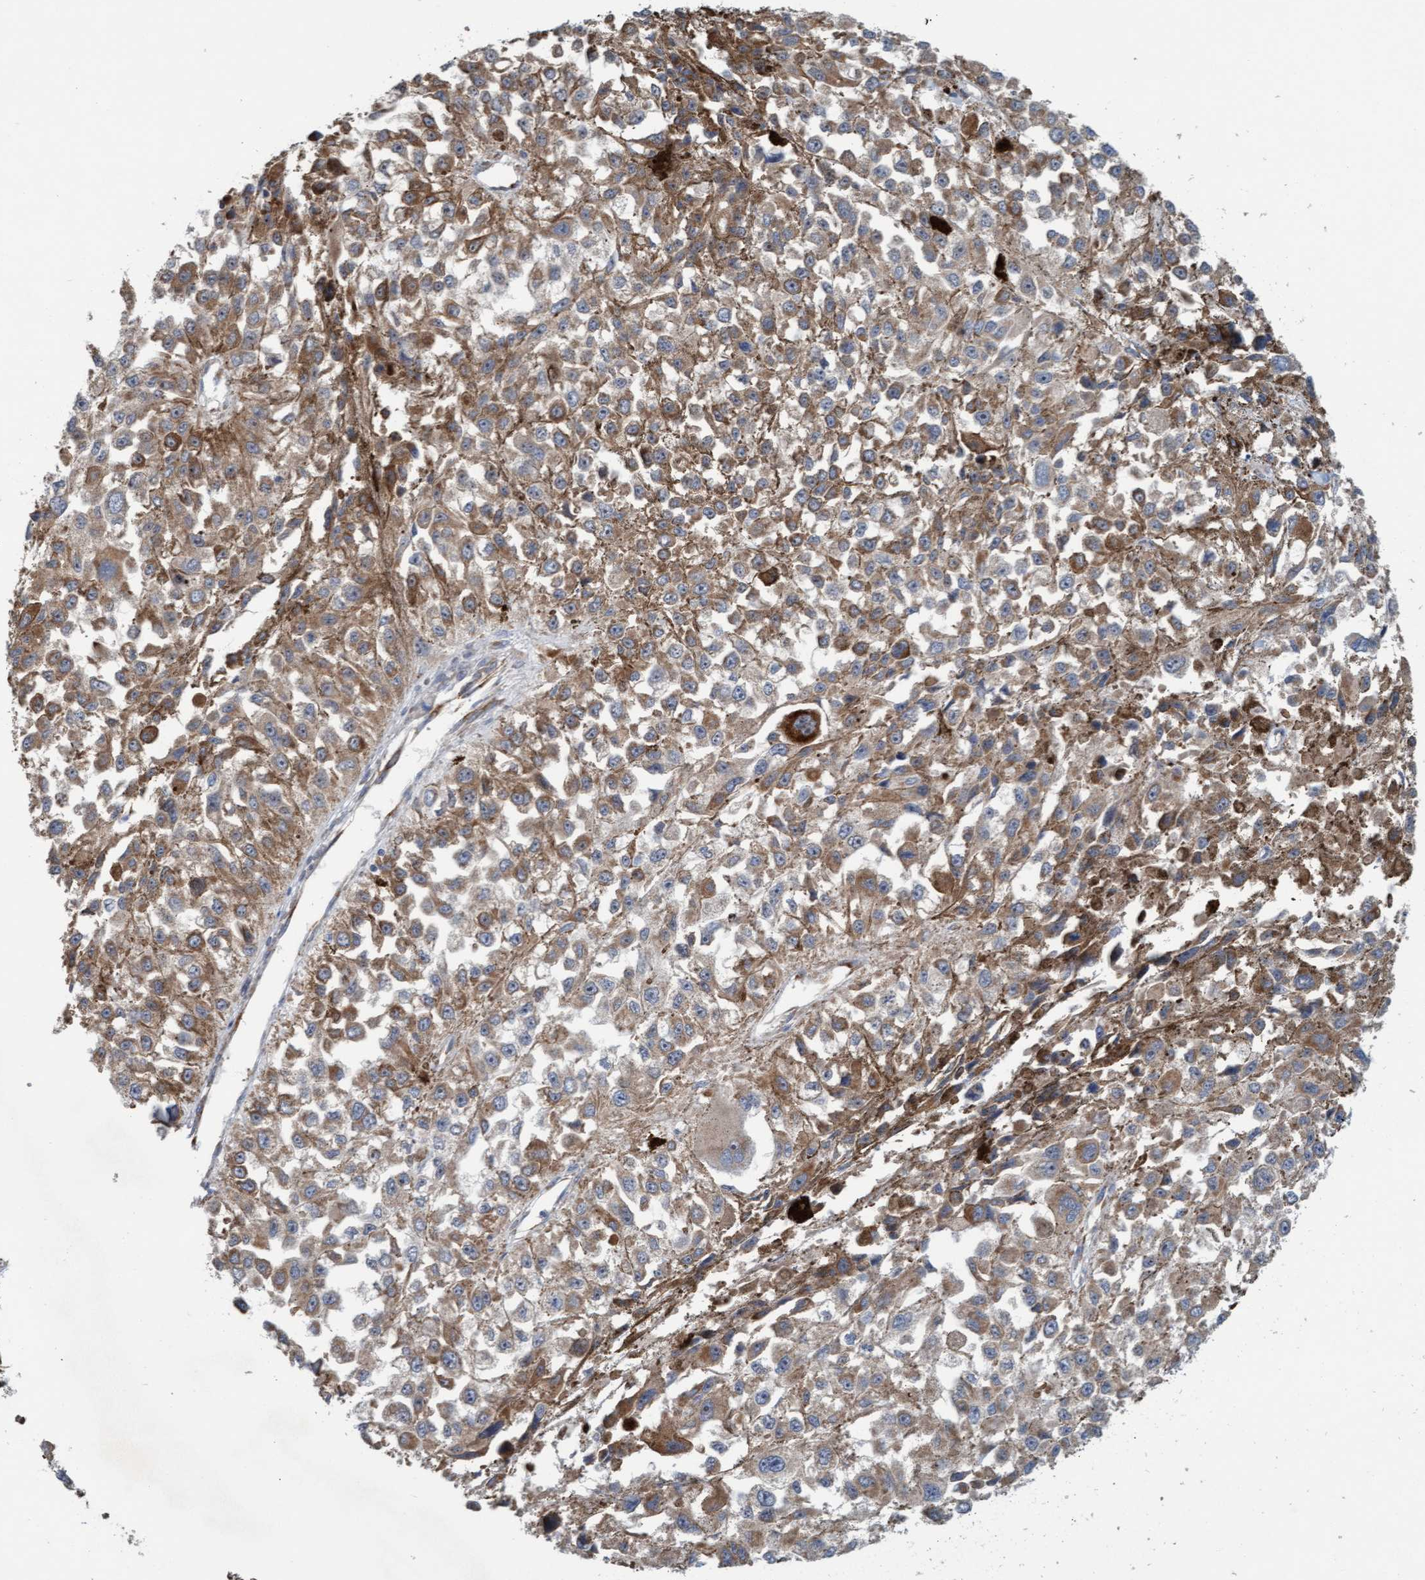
{"staining": {"intensity": "moderate", "quantity": ">75%", "location": "cytoplasmic/membranous"}, "tissue": "melanoma", "cell_type": "Tumor cells", "image_type": "cancer", "snomed": [{"axis": "morphology", "description": "Malignant melanoma, Metastatic site"}, {"axis": "topography", "description": "Lymph node"}], "caption": "Moderate cytoplasmic/membranous protein staining is seen in approximately >75% of tumor cells in malignant melanoma (metastatic site).", "gene": "ZNF566", "patient": {"sex": "male", "age": 59}}